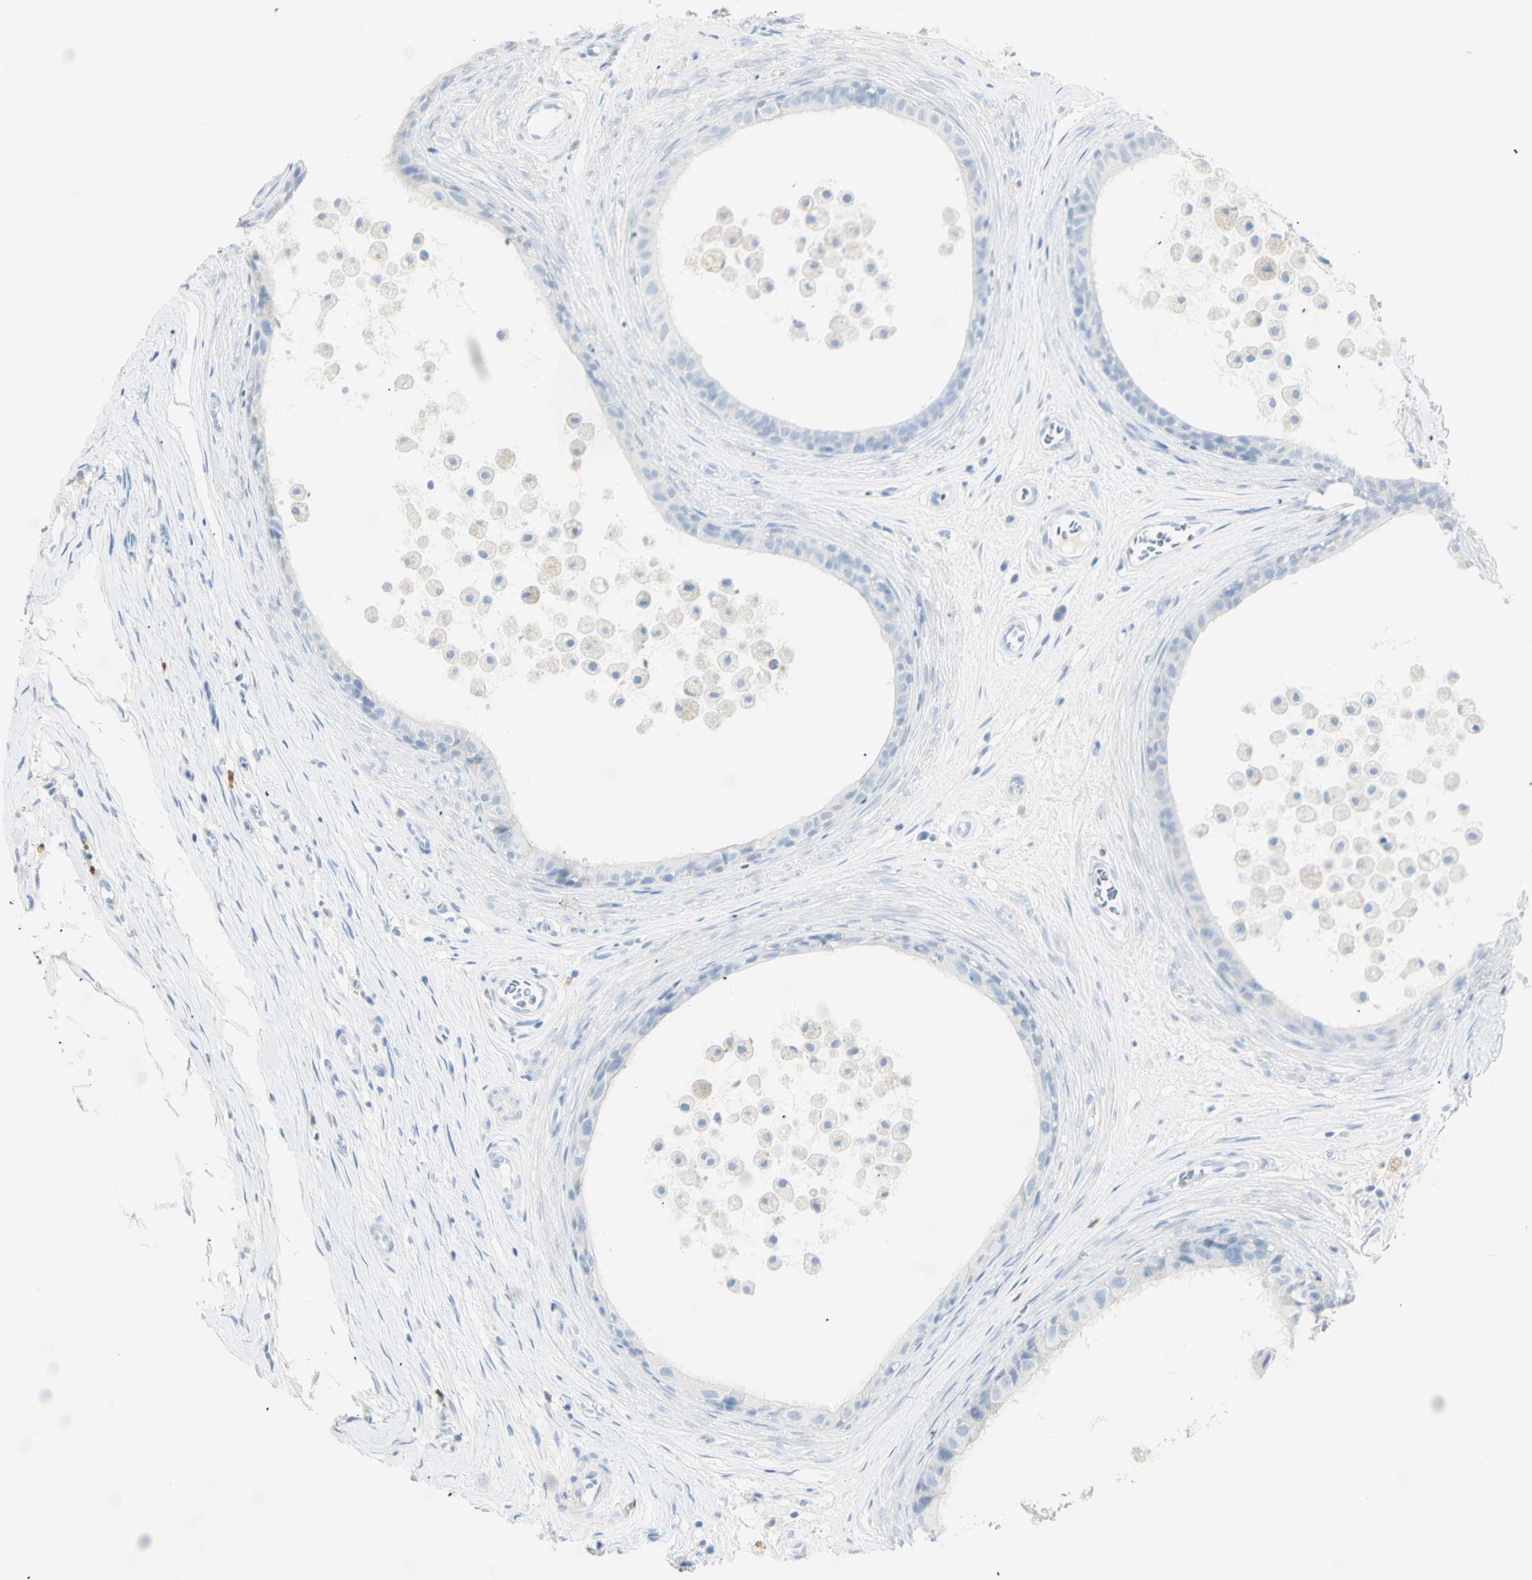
{"staining": {"intensity": "negative", "quantity": "none", "location": "none"}, "tissue": "epididymis", "cell_type": "Glandular cells", "image_type": "normal", "snomed": [{"axis": "morphology", "description": "Normal tissue, NOS"}, {"axis": "morphology", "description": "Inflammation, NOS"}, {"axis": "topography", "description": "Epididymis"}], "caption": "Immunohistochemistry image of normal epididymis: epididymis stained with DAB (3,3'-diaminobenzidine) displays no significant protein expression in glandular cells.", "gene": "LETM1", "patient": {"sex": "male", "age": 85}}